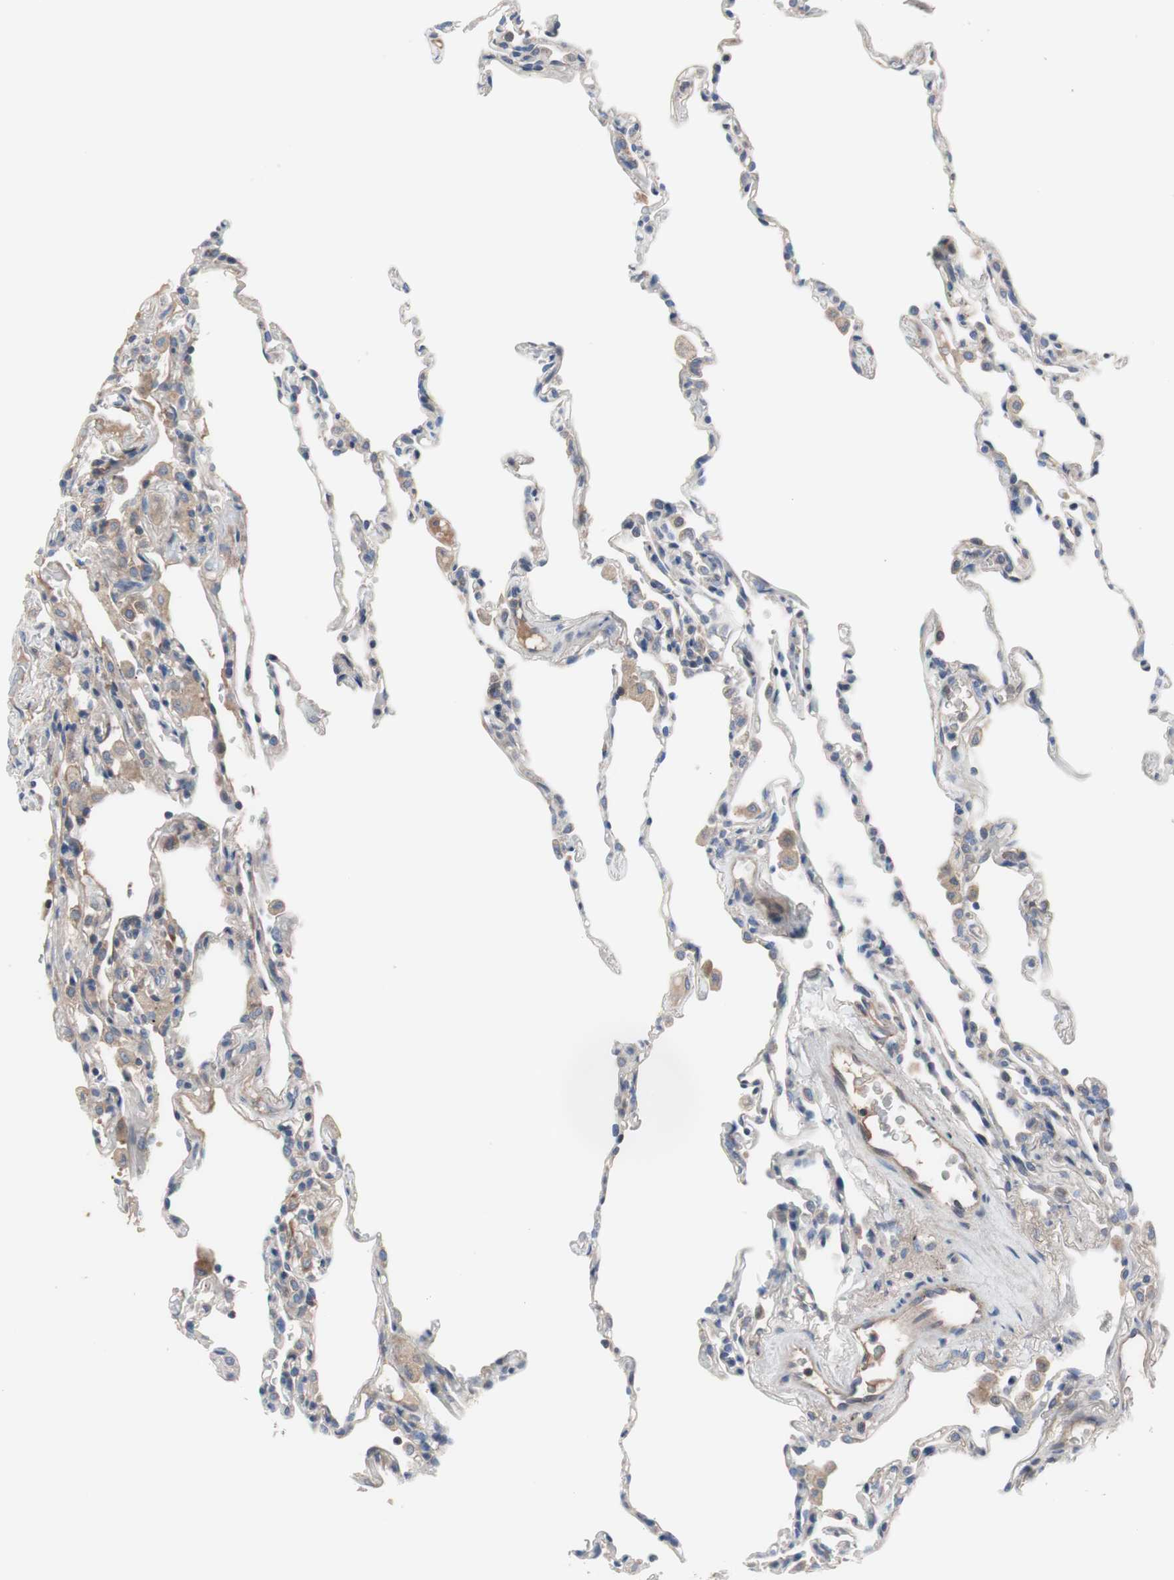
{"staining": {"intensity": "weak", "quantity": ">75%", "location": "cytoplasmic/membranous"}, "tissue": "lung", "cell_type": "Alveolar cells", "image_type": "normal", "snomed": [{"axis": "morphology", "description": "Normal tissue, NOS"}, {"axis": "topography", "description": "Lung"}], "caption": "Protein staining reveals weak cytoplasmic/membranous staining in approximately >75% of alveolar cells in normal lung. The staining is performed using DAB (3,3'-diaminobenzidine) brown chromogen to label protein expression. The nuclei are counter-stained blue using hematoxylin.", "gene": "KANSL1", "patient": {"sex": "male", "age": 59}}